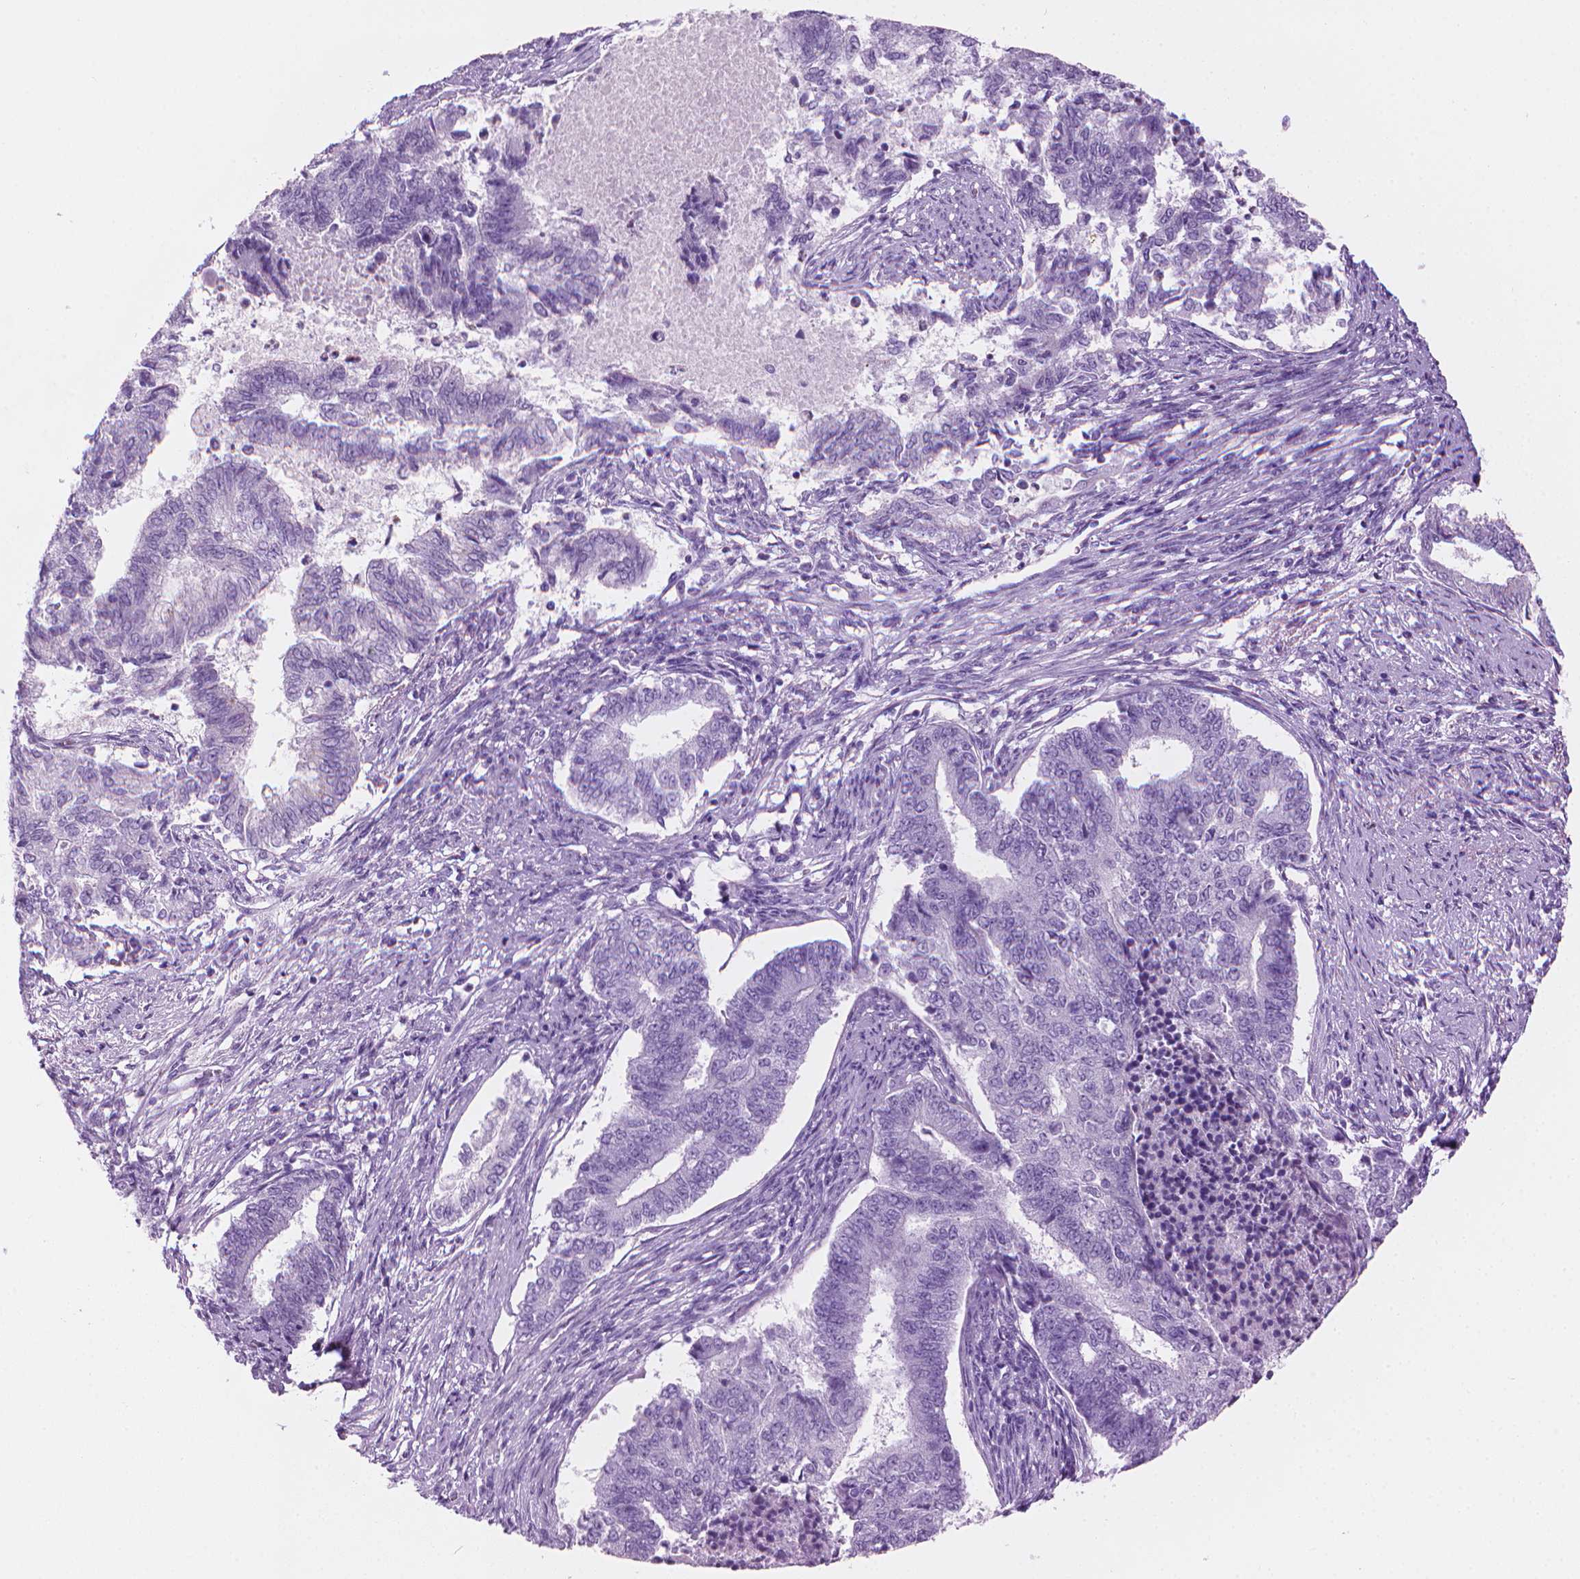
{"staining": {"intensity": "negative", "quantity": "none", "location": "none"}, "tissue": "endometrial cancer", "cell_type": "Tumor cells", "image_type": "cancer", "snomed": [{"axis": "morphology", "description": "Adenocarcinoma, NOS"}, {"axis": "topography", "description": "Endometrium"}], "caption": "There is no significant positivity in tumor cells of endometrial cancer.", "gene": "TTC29", "patient": {"sex": "female", "age": 65}}